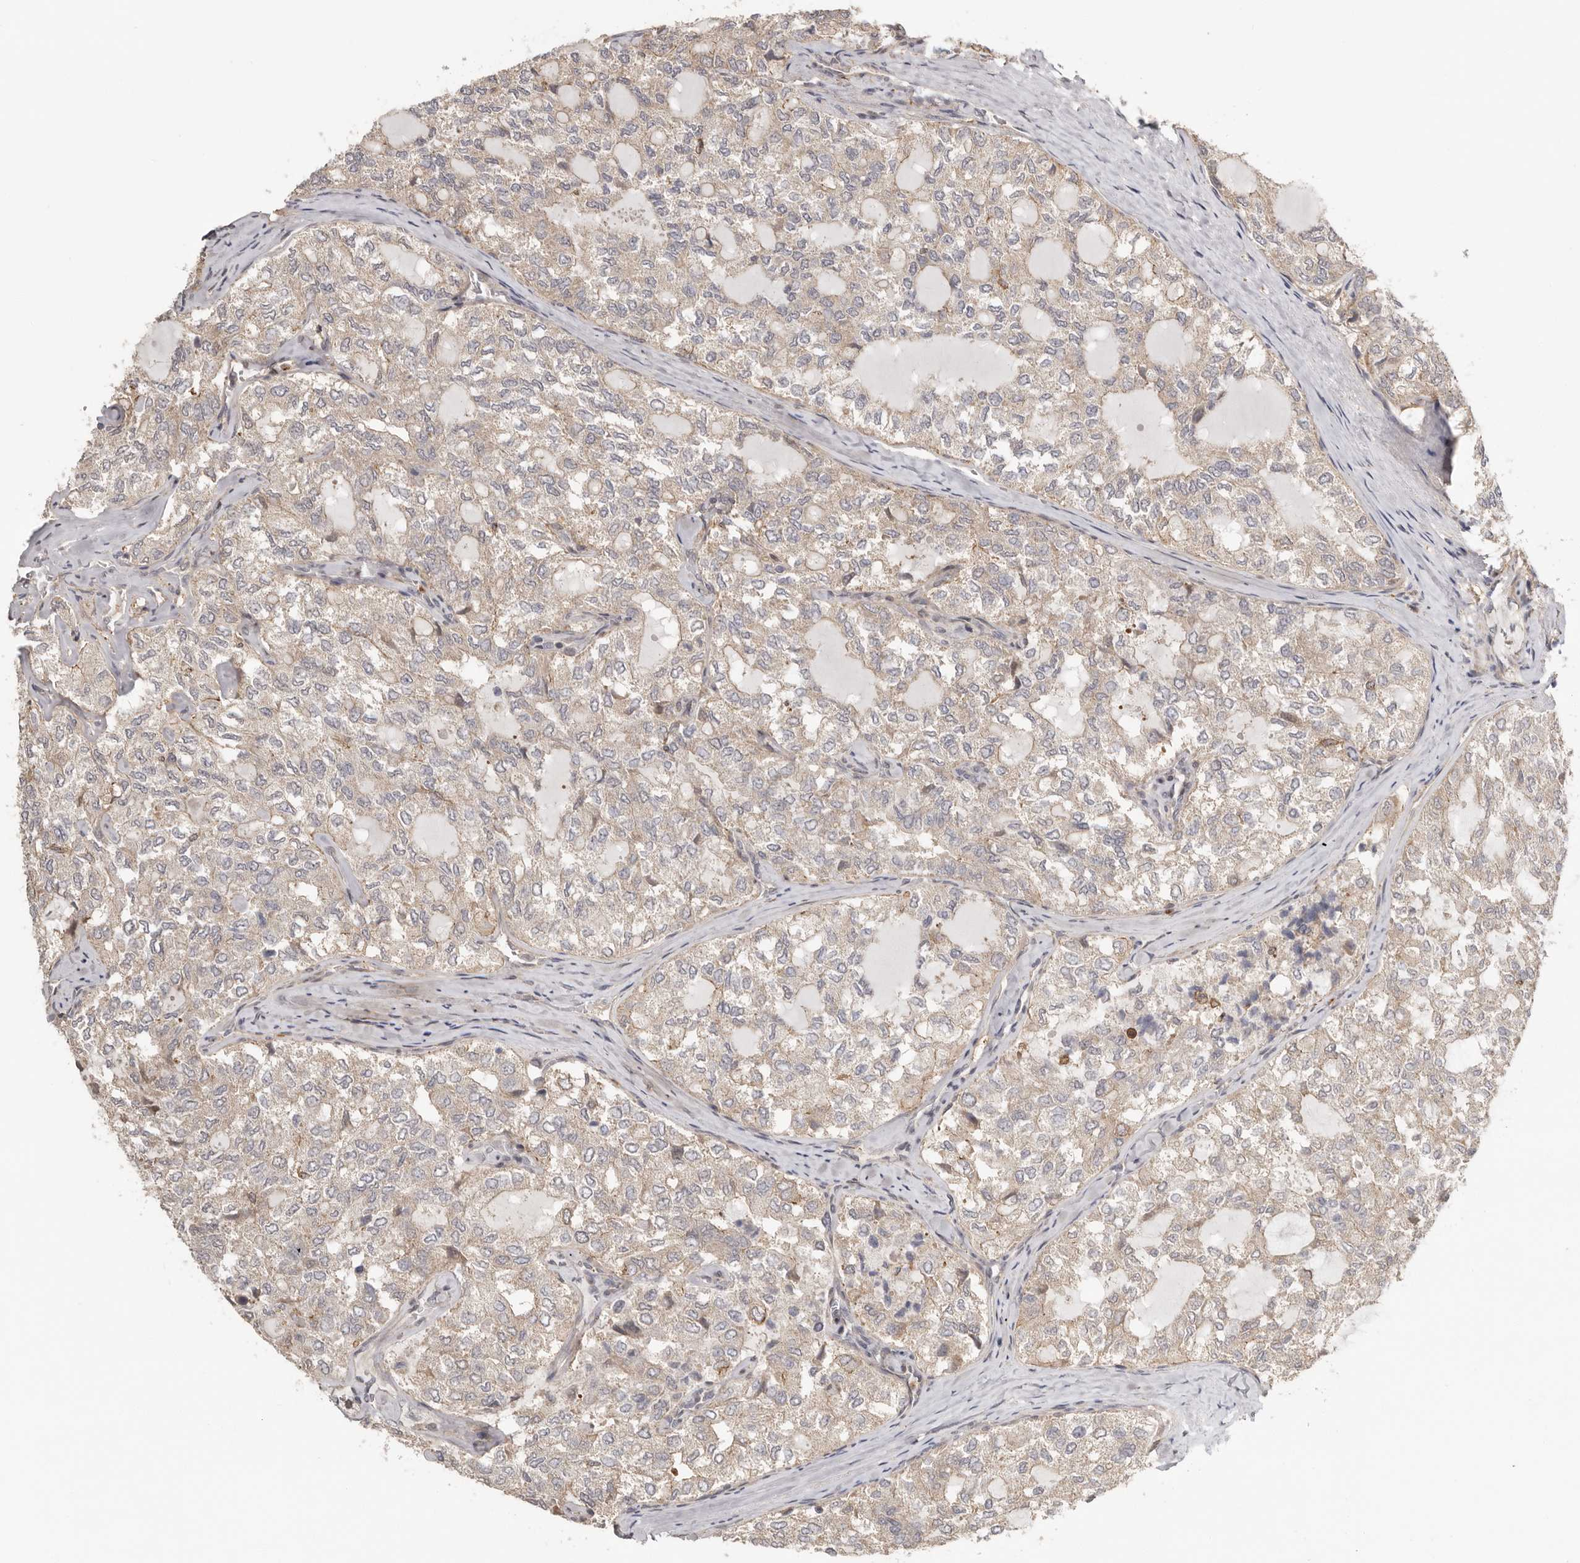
{"staining": {"intensity": "weak", "quantity": "25%-75%", "location": "cytoplasmic/membranous"}, "tissue": "thyroid cancer", "cell_type": "Tumor cells", "image_type": "cancer", "snomed": [{"axis": "morphology", "description": "Follicular adenoma carcinoma, NOS"}, {"axis": "topography", "description": "Thyroid gland"}], "caption": "Tumor cells demonstrate low levels of weak cytoplasmic/membranous staining in about 25%-75% of cells in human thyroid cancer.", "gene": "MSRB2", "patient": {"sex": "male", "age": 75}}